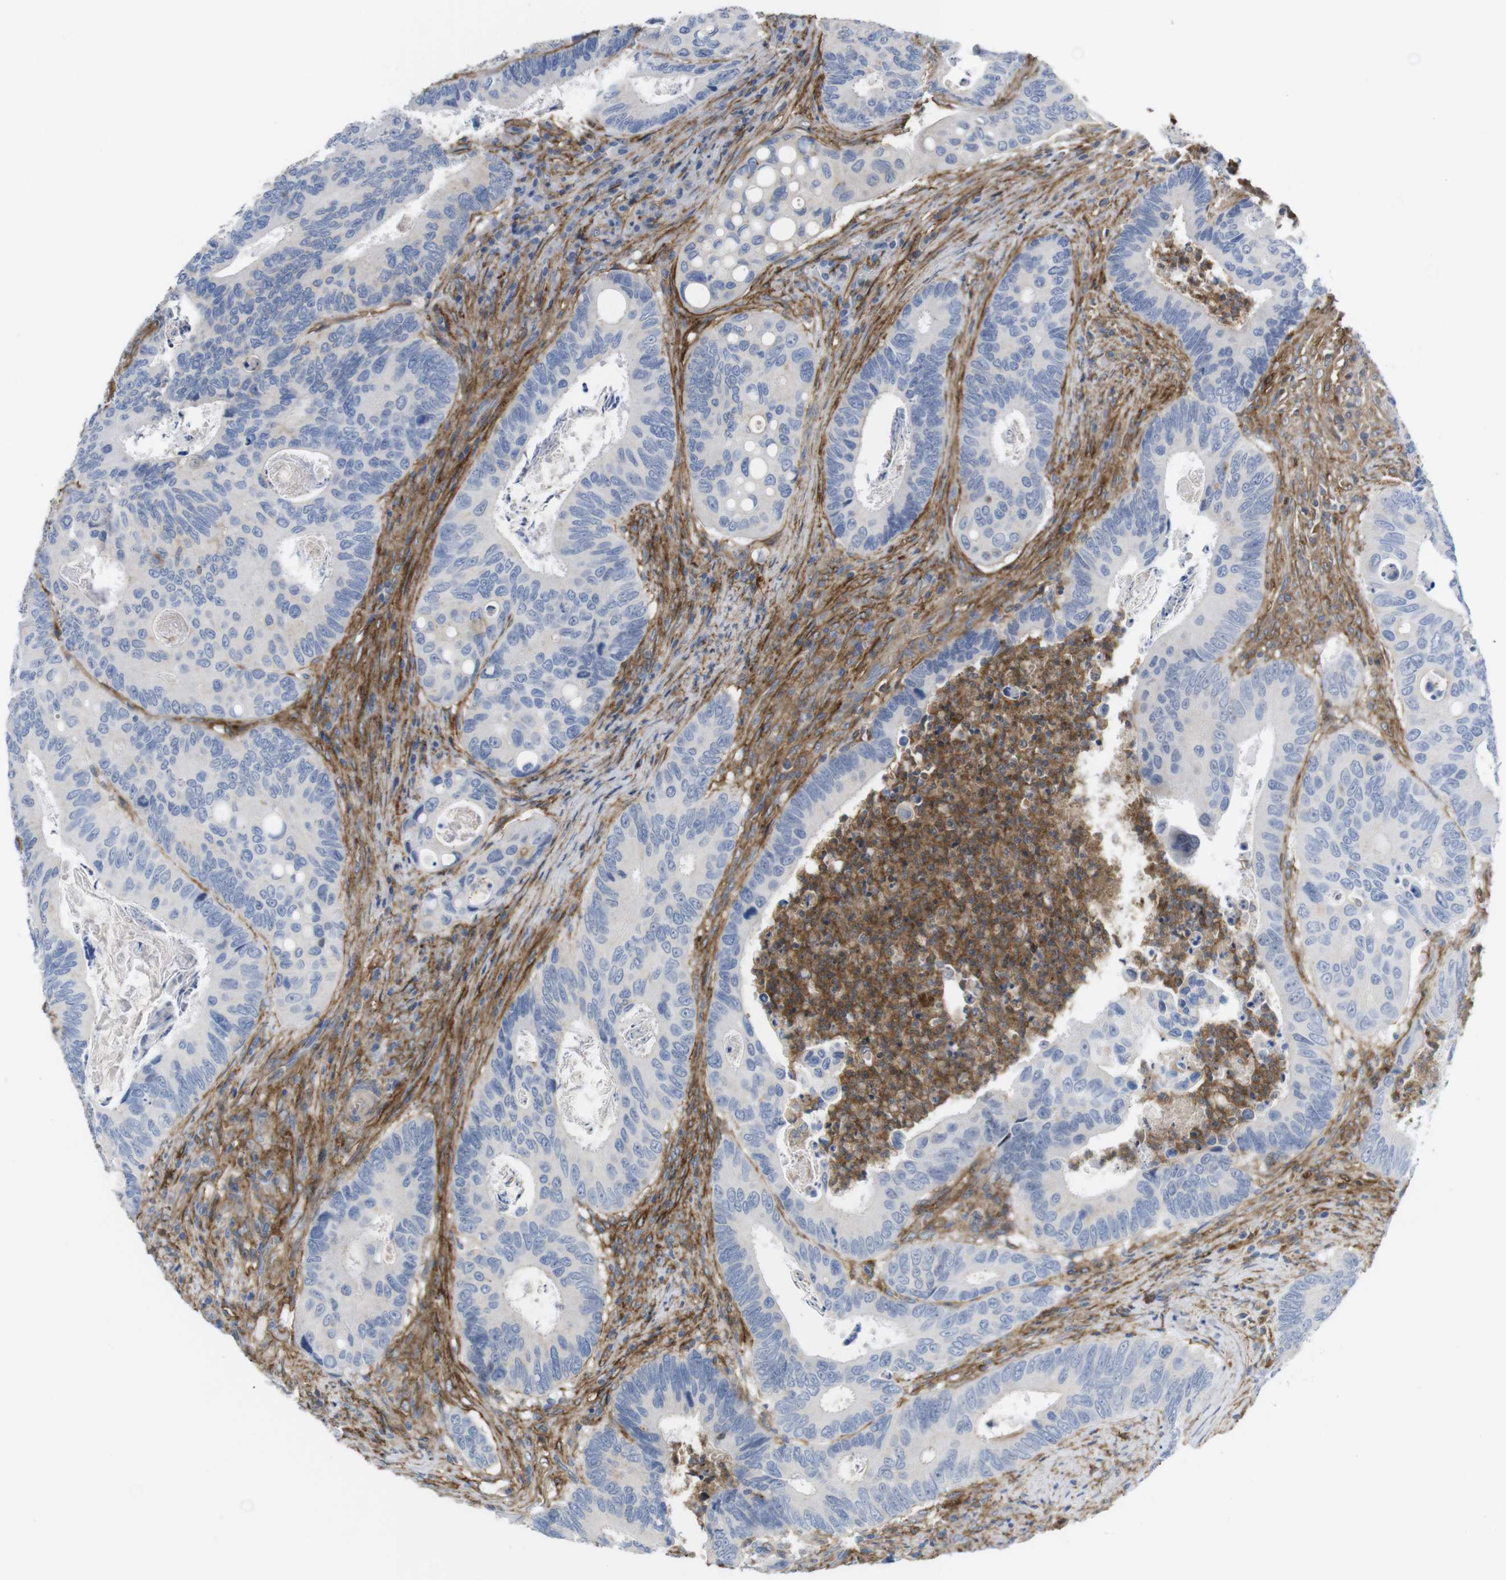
{"staining": {"intensity": "negative", "quantity": "none", "location": "none"}, "tissue": "colorectal cancer", "cell_type": "Tumor cells", "image_type": "cancer", "snomed": [{"axis": "morphology", "description": "Inflammation, NOS"}, {"axis": "morphology", "description": "Adenocarcinoma, NOS"}, {"axis": "topography", "description": "Colon"}], "caption": "Human colorectal cancer (adenocarcinoma) stained for a protein using immunohistochemistry (IHC) exhibits no expression in tumor cells.", "gene": "CYBRD1", "patient": {"sex": "male", "age": 72}}